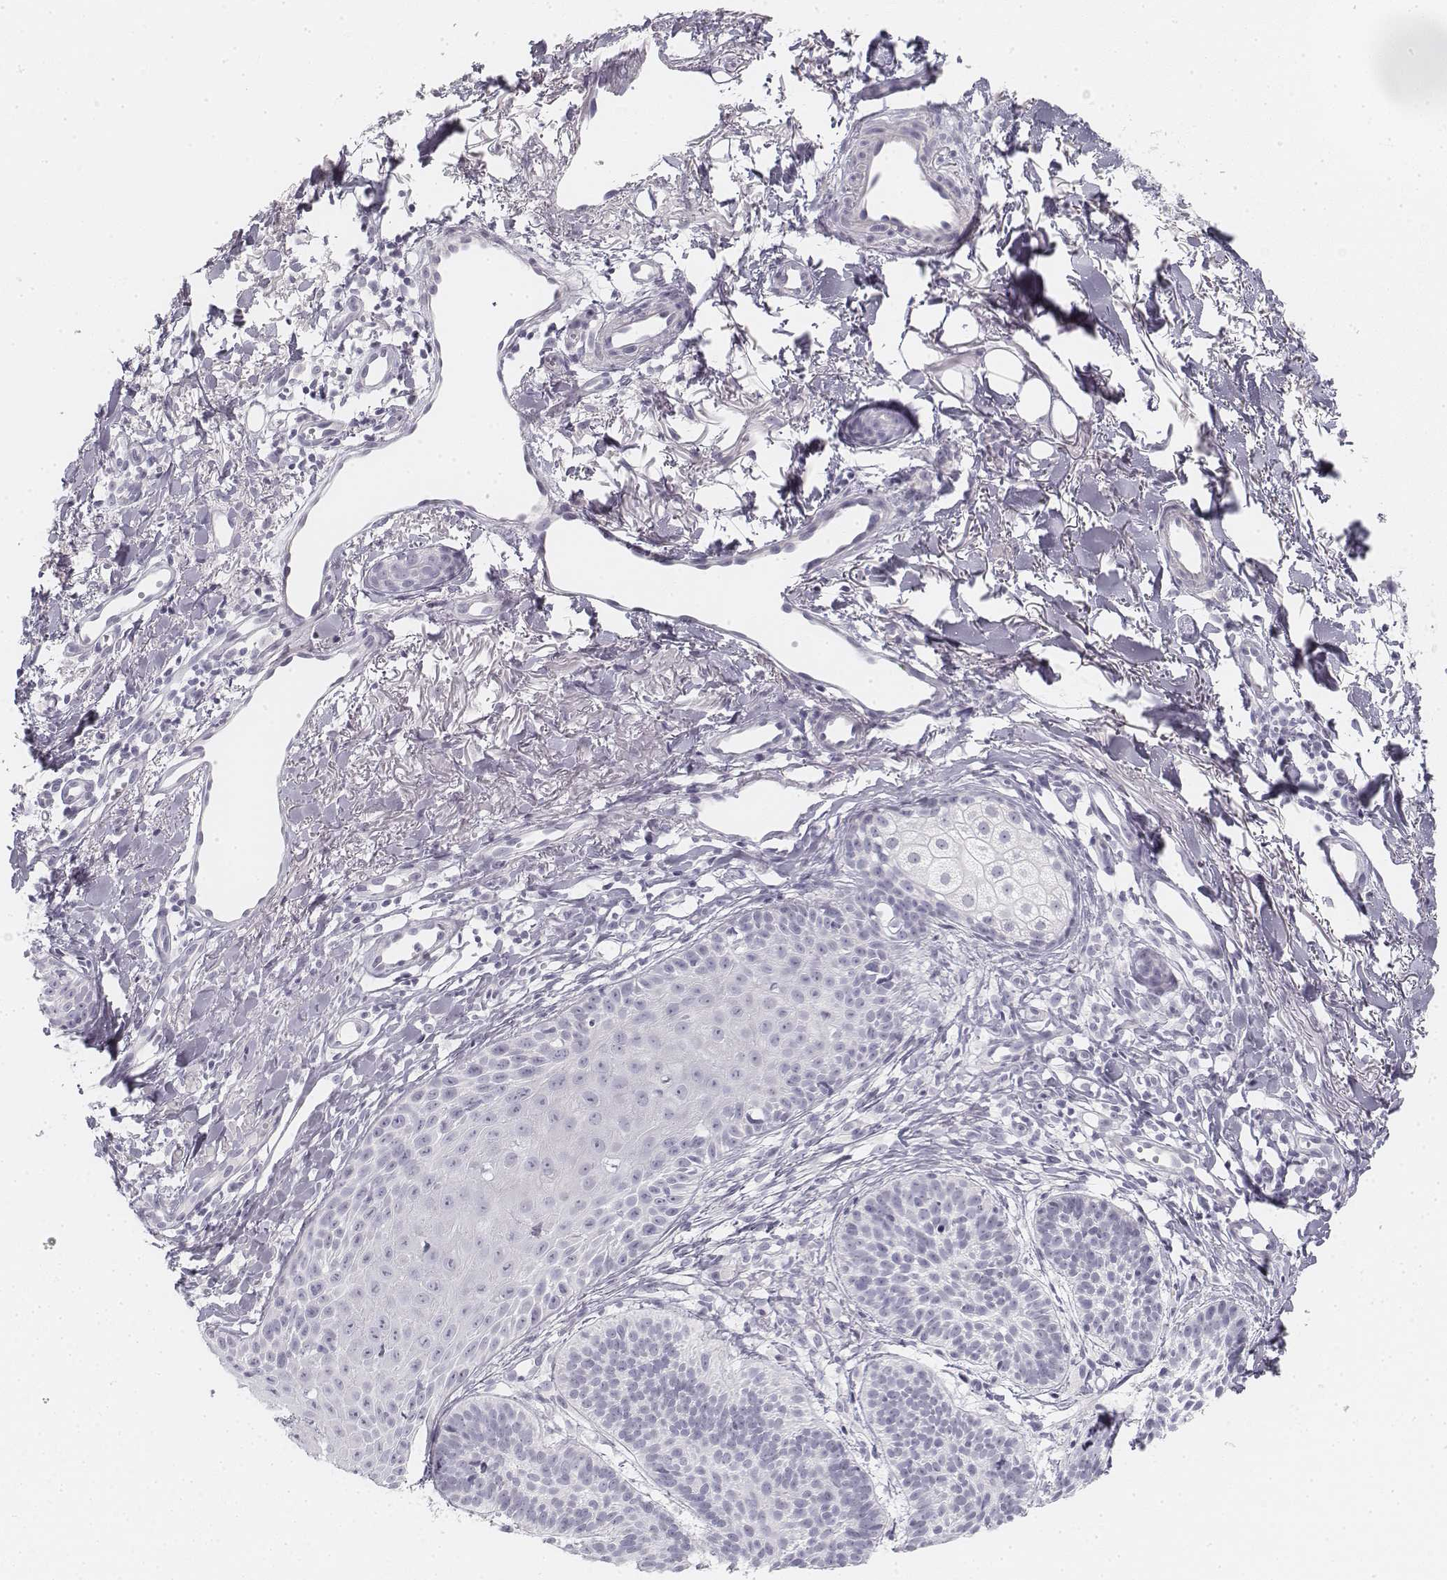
{"staining": {"intensity": "negative", "quantity": "none", "location": "none"}, "tissue": "skin cancer", "cell_type": "Tumor cells", "image_type": "cancer", "snomed": [{"axis": "morphology", "description": "Basal cell carcinoma"}, {"axis": "topography", "description": "Skin"}], "caption": "Tumor cells show no significant protein expression in basal cell carcinoma (skin).", "gene": "KRT25", "patient": {"sex": "male", "age": 72}}